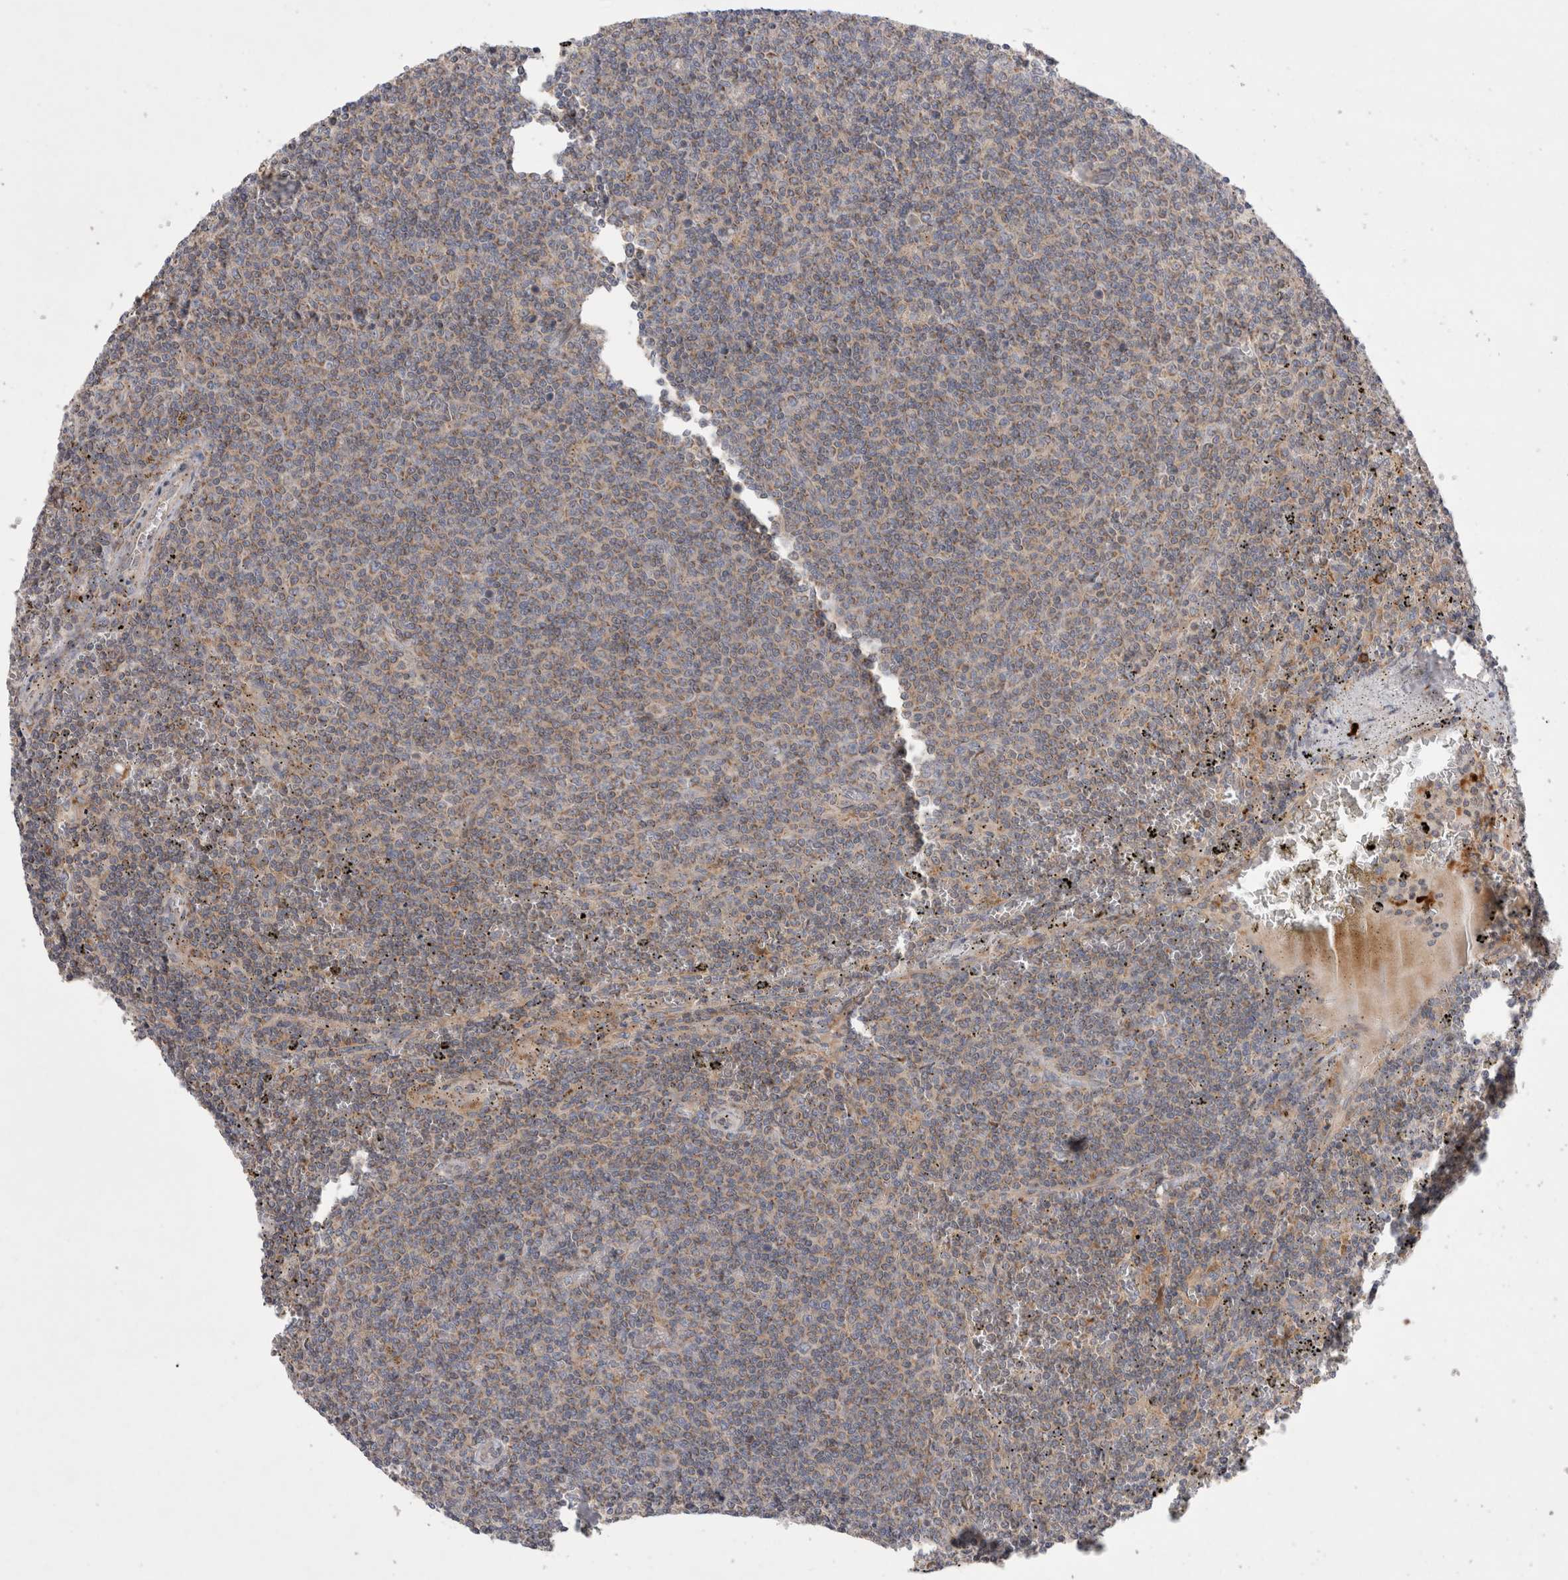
{"staining": {"intensity": "weak", "quantity": "<25%", "location": "cytoplasmic/membranous"}, "tissue": "lymphoma", "cell_type": "Tumor cells", "image_type": "cancer", "snomed": [{"axis": "morphology", "description": "Malignant lymphoma, non-Hodgkin's type, Low grade"}, {"axis": "topography", "description": "Spleen"}], "caption": "IHC image of human lymphoma stained for a protein (brown), which reveals no staining in tumor cells.", "gene": "TBC1D16", "patient": {"sex": "female", "age": 50}}